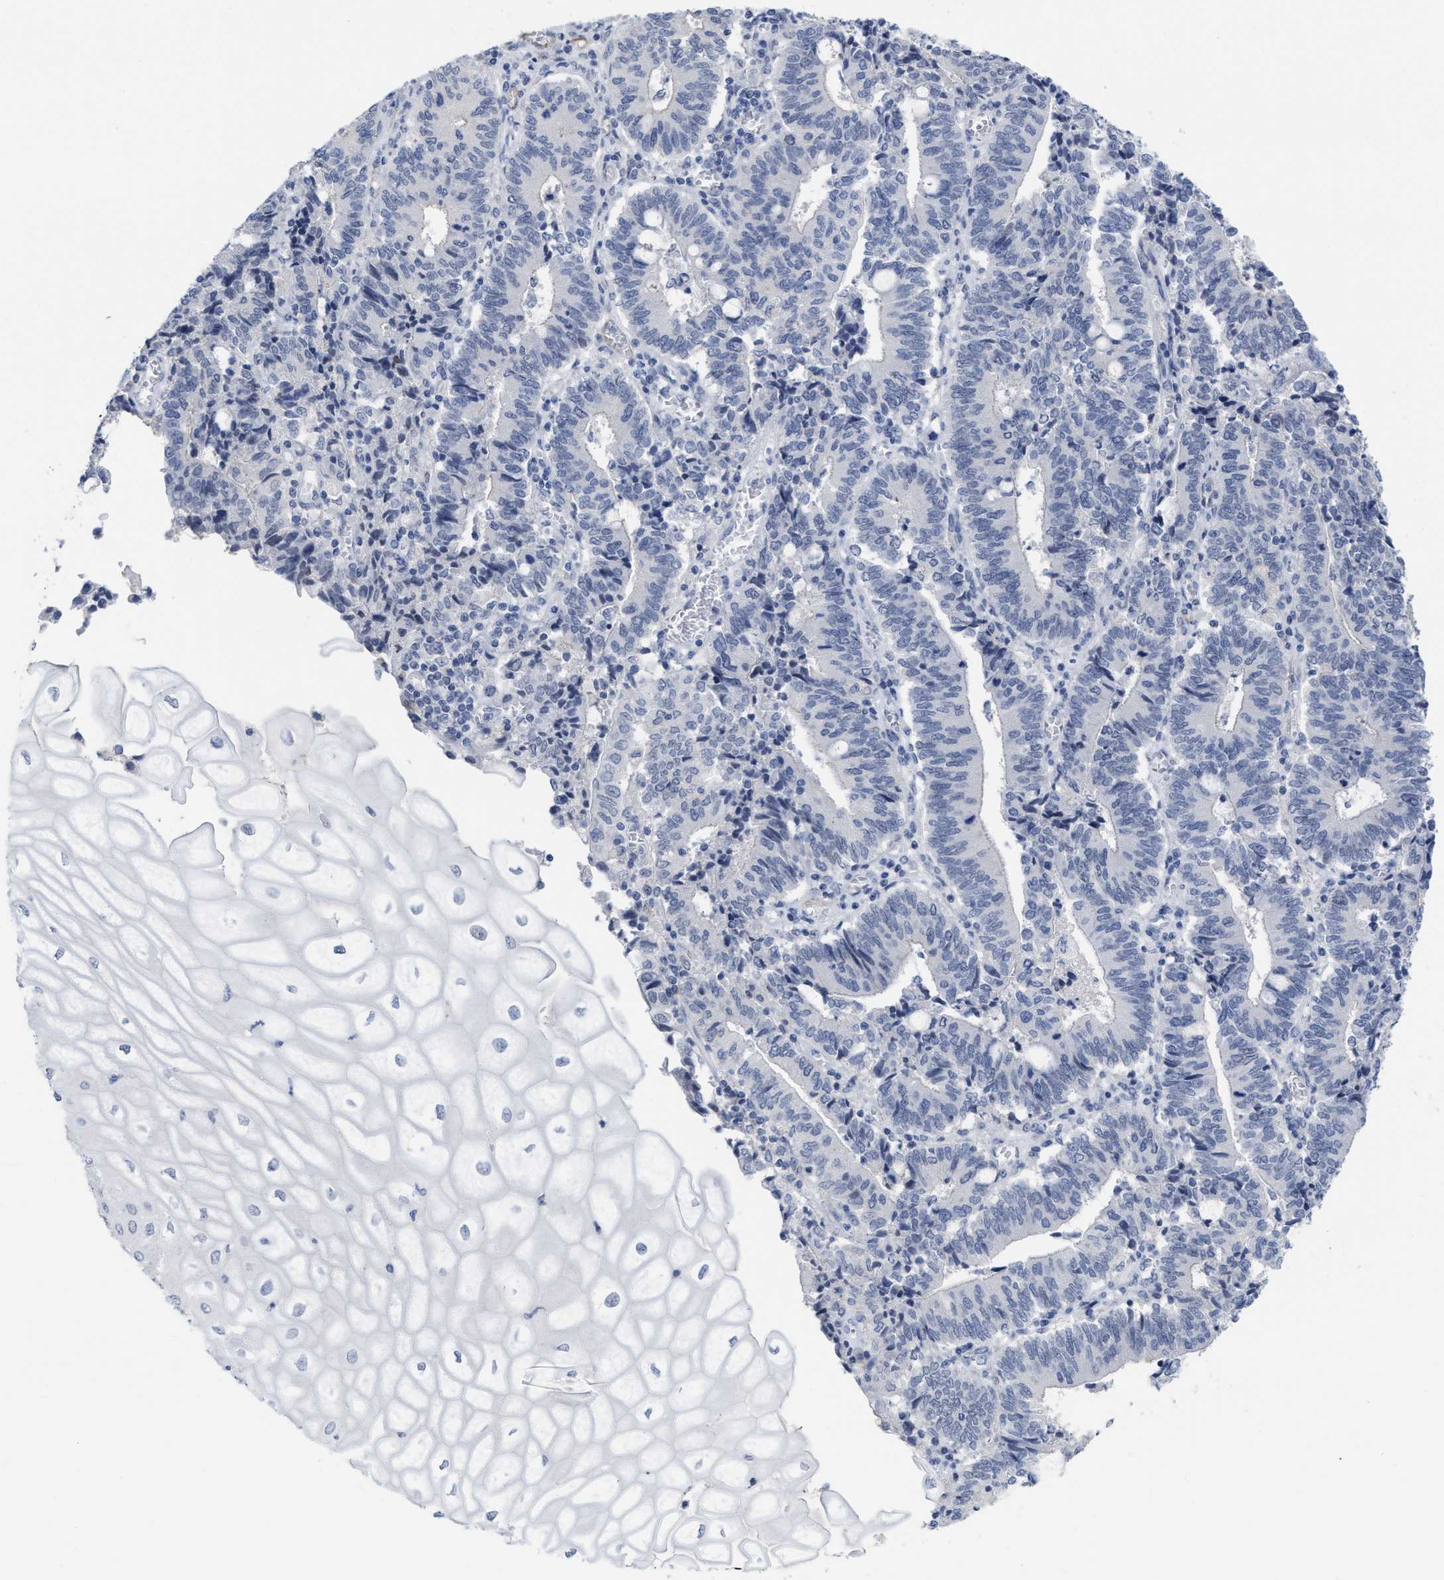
{"staining": {"intensity": "negative", "quantity": "none", "location": "none"}, "tissue": "cervical cancer", "cell_type": "Tumor cells", "image_type": "cancer", "snomed": [{"axis": "morphology", "description": "Adenocarcinoma, NOS"}, {"axis": "topography", "description": "Cervix"}], "caption": "Cervical adenocarcinoma stained for a protein using immunohistochemistry reveals no expression tumor cells.", "gene": "ACKR1", "patient": {"sex": "female", "age": 44}}